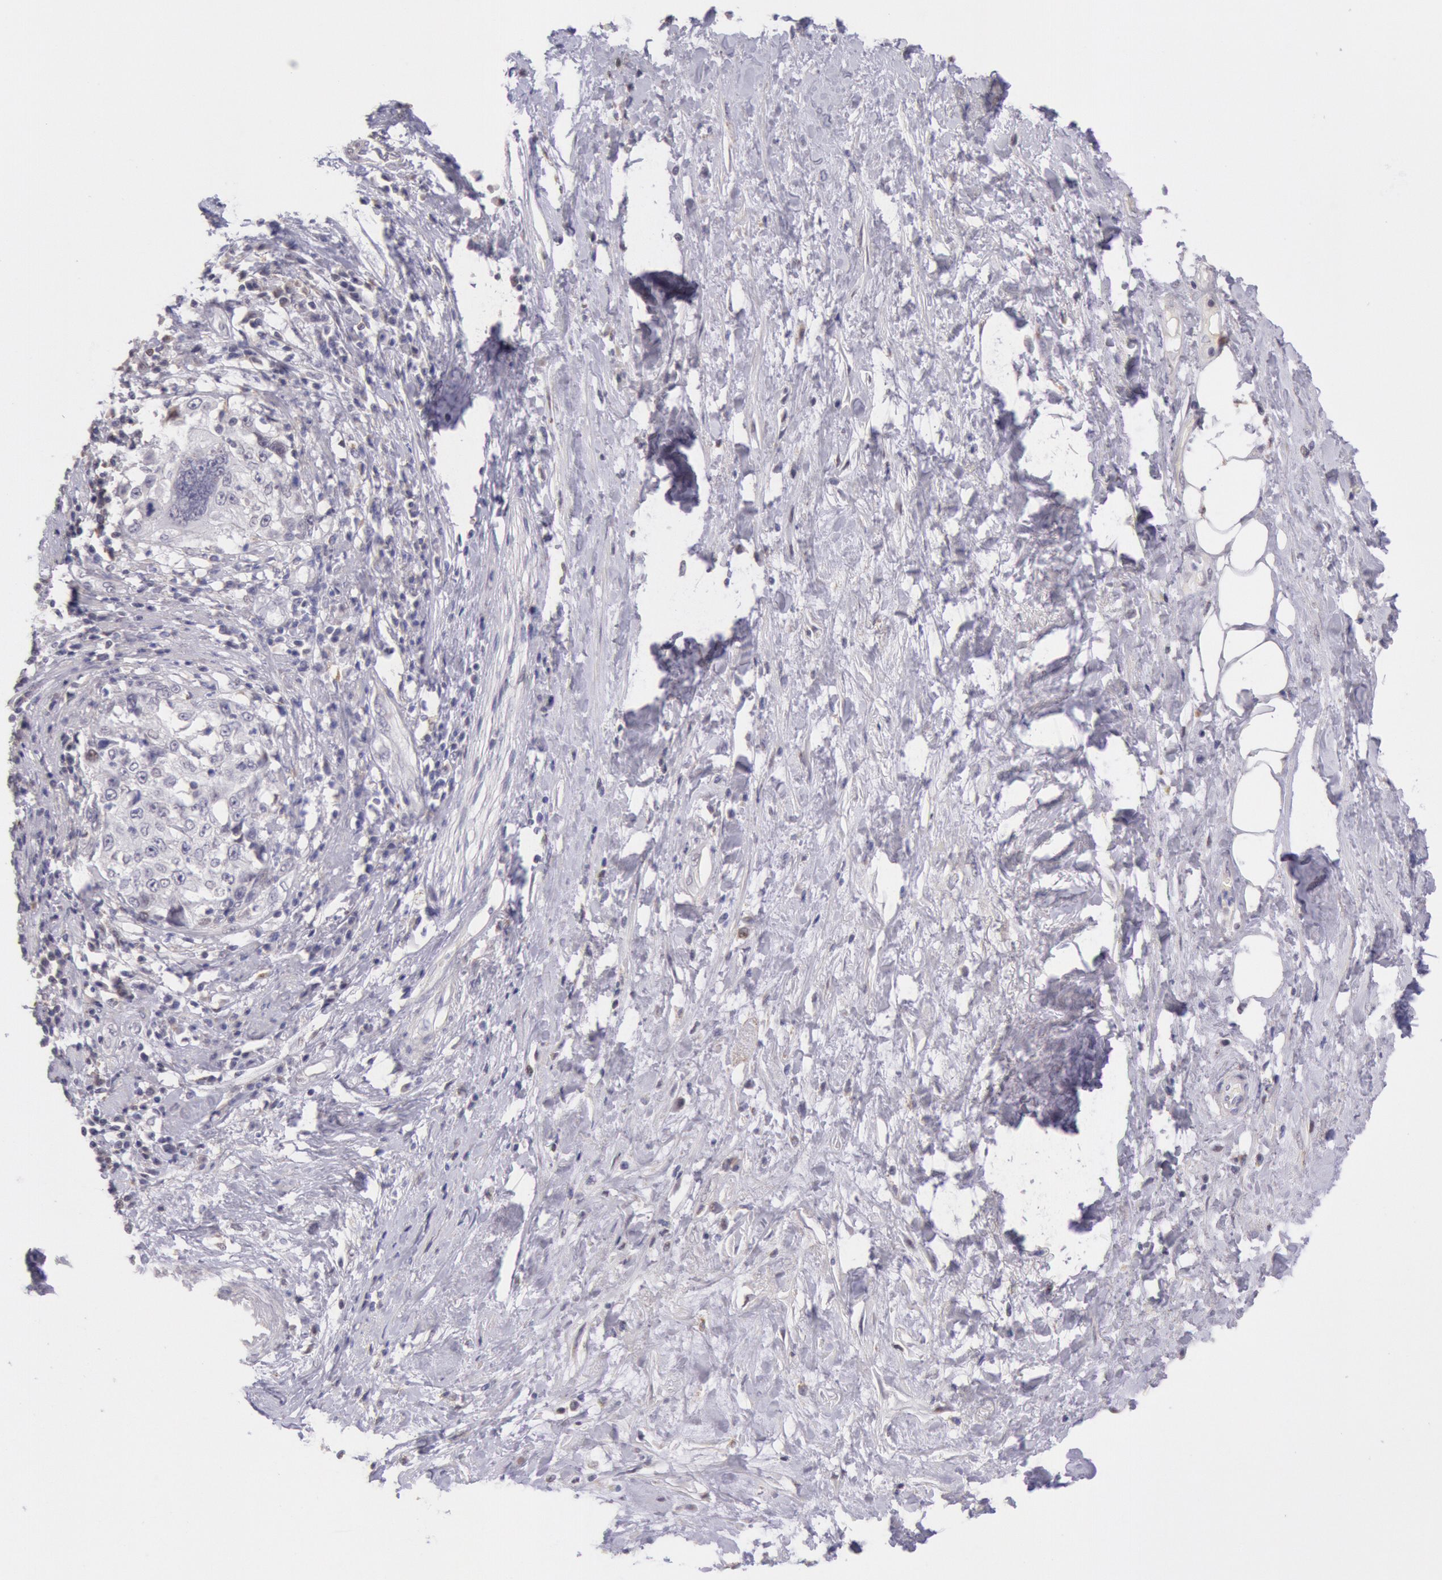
{"staining": {"intensity": "weak", "quantity": "<25%", "location": "cytoplasmic/membranous"}, "tissue": "cervical cancer", "cell_type": "Tumor cells", "image_type": "cancer", "snomed": [{"axis": "morphology", "description": "Squamous cell carcinoma, NOS"}, {"axis": "topography", "description": "Cervix"}], "caption": "Immunohistochemistry photomicrograph of human squamous cell carcinoma (cervical) stained for a protein (brown), which displays no expression in tumor cells.", "gene": "FRMD6", "patient": {"sex": "female", "age": 57}}